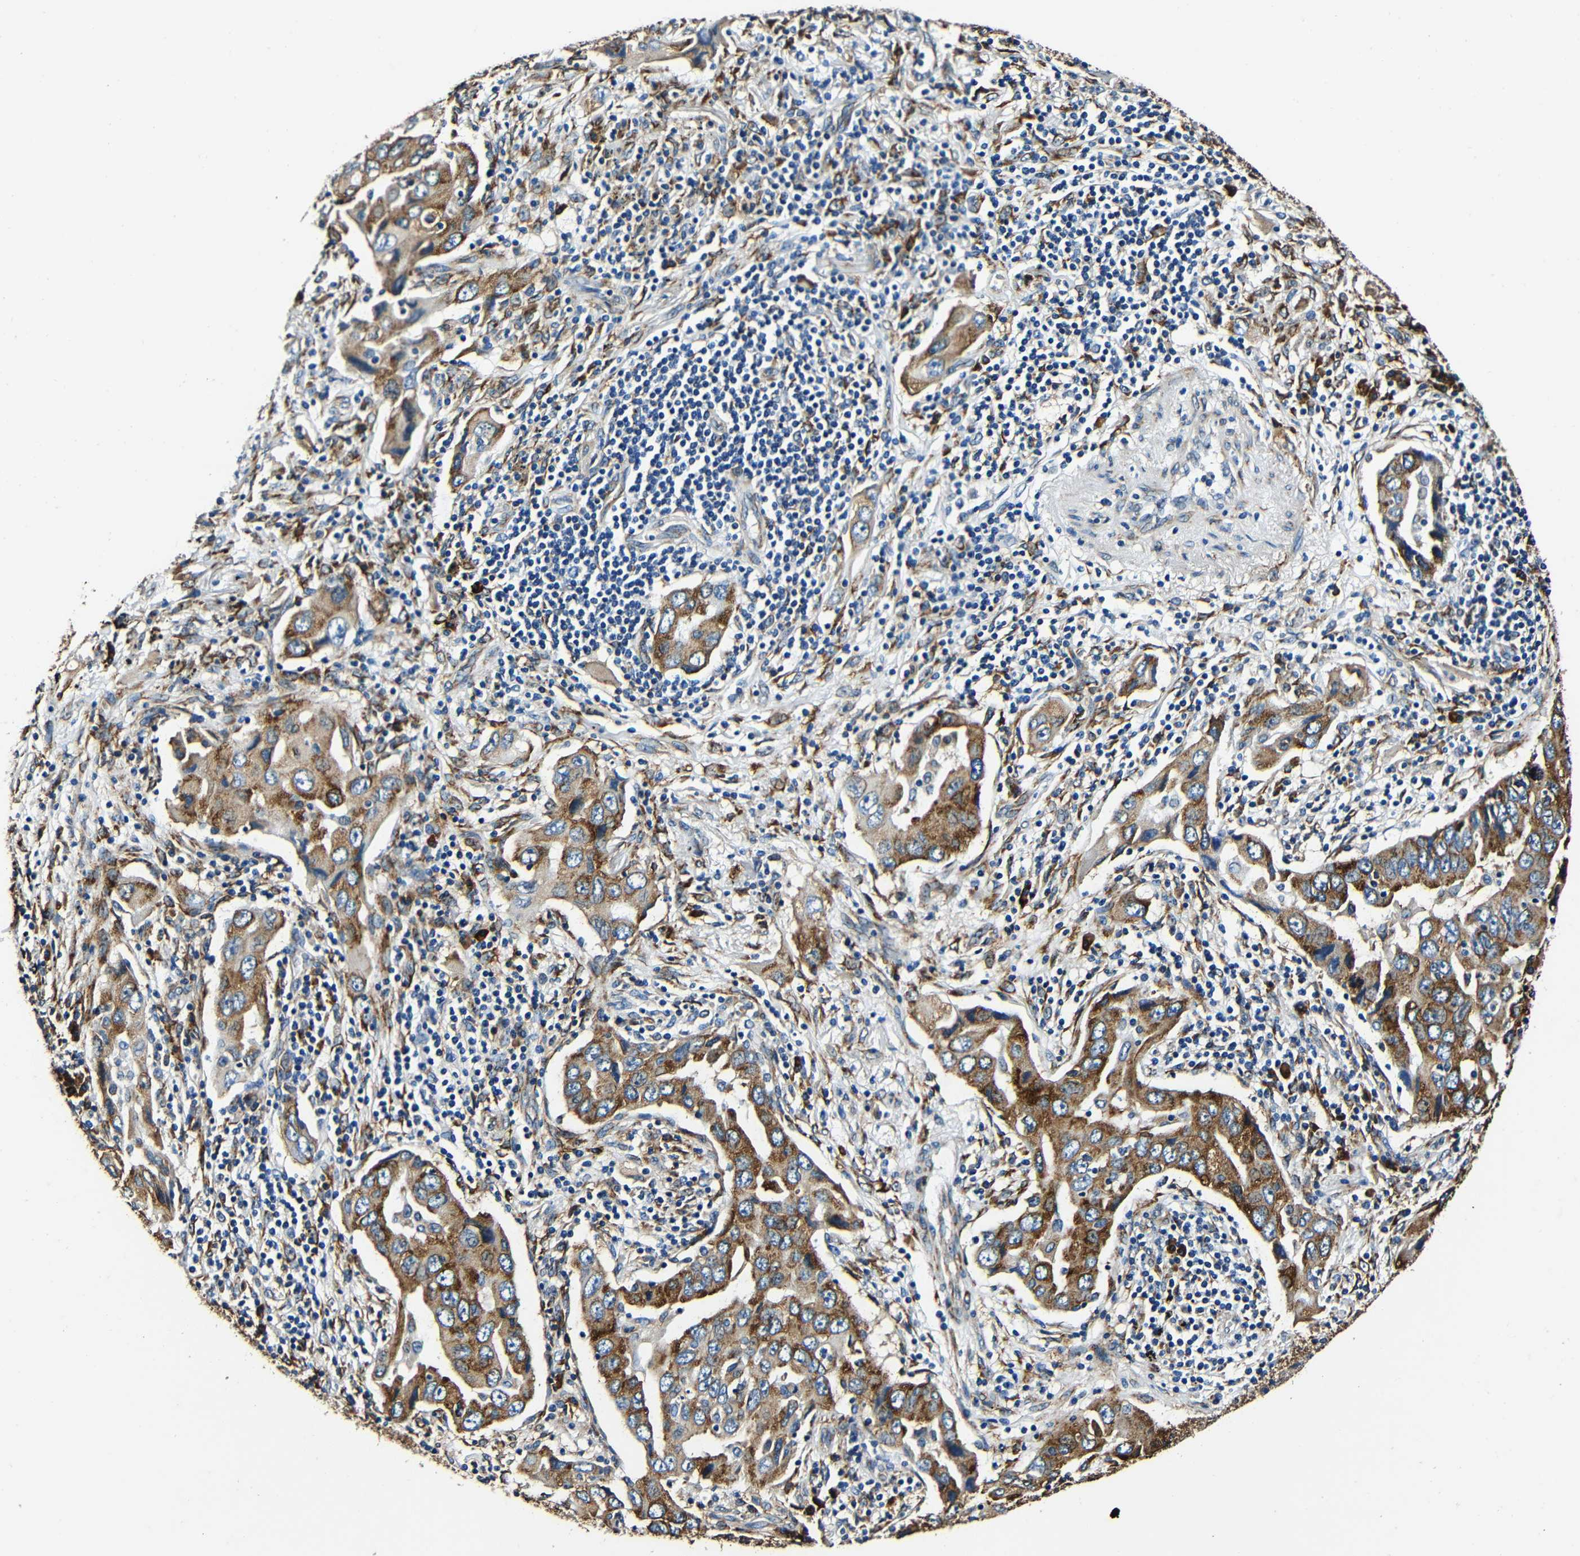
{"staining": {"intensity": "moderate", "quantity": ">75%", "location": "cytoplasmic/membranous"}, "tissue": "lung cancer", "cell_type": "Tumor cells", "image_type": "cancer", "snomed": [{"axis": "morphology", "description": "Adenocarcinoma, NOS"}, {"axis": "topography", "description": "Lung"}], "caption": "Immunohistochemistry of human lung cancer (adenocarcinoma) reveals medium levels of moderate cytoplasmic/membranous expression in approximately >75% of tumor cells.", "gene": "RRBP1", "patient": {"sex": "female", "age": 65}}